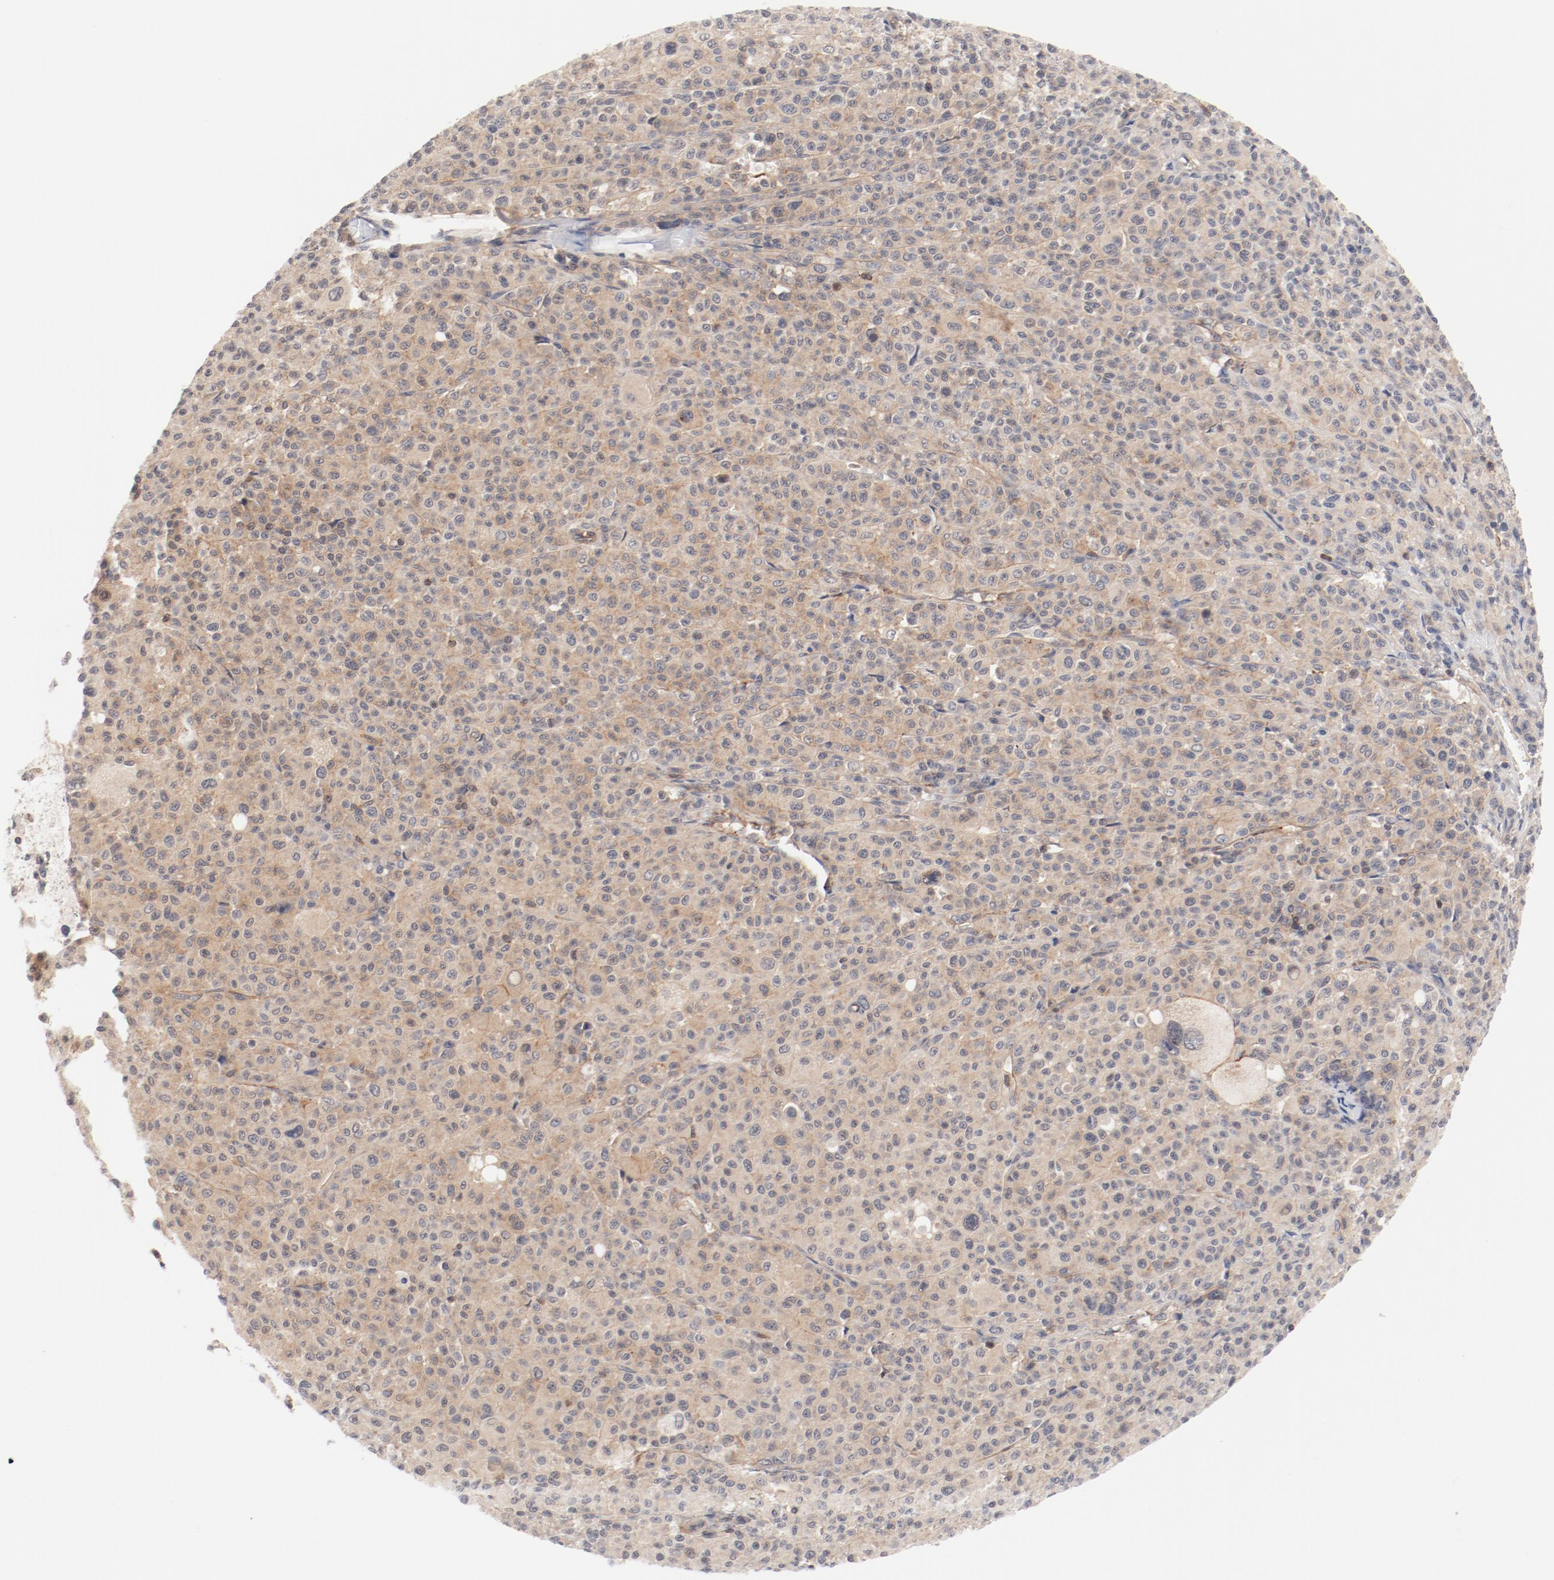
{"staining": {"intensity": "moderate", "quantity": ">75%", "location": "cytoplasmic/membranous"}, "tissue": "melanoma", "cell_type": "Tumor cells", "image_type": "cancer", "snomed": [{"axis": "morphology", "description": "Malignant melanoma, Metastatic site"}, {"axis": "topography", "description": "Skin"}], "caption": "Malignant melanoma (metastatic site) was stained to show a protein in brown. There is medium levels of moderate cytoplasmic/membranous staining in approximately >75% of tumor cells.", "gene": "ZNF267", "patient": {"sex": "female", "age": 74}}